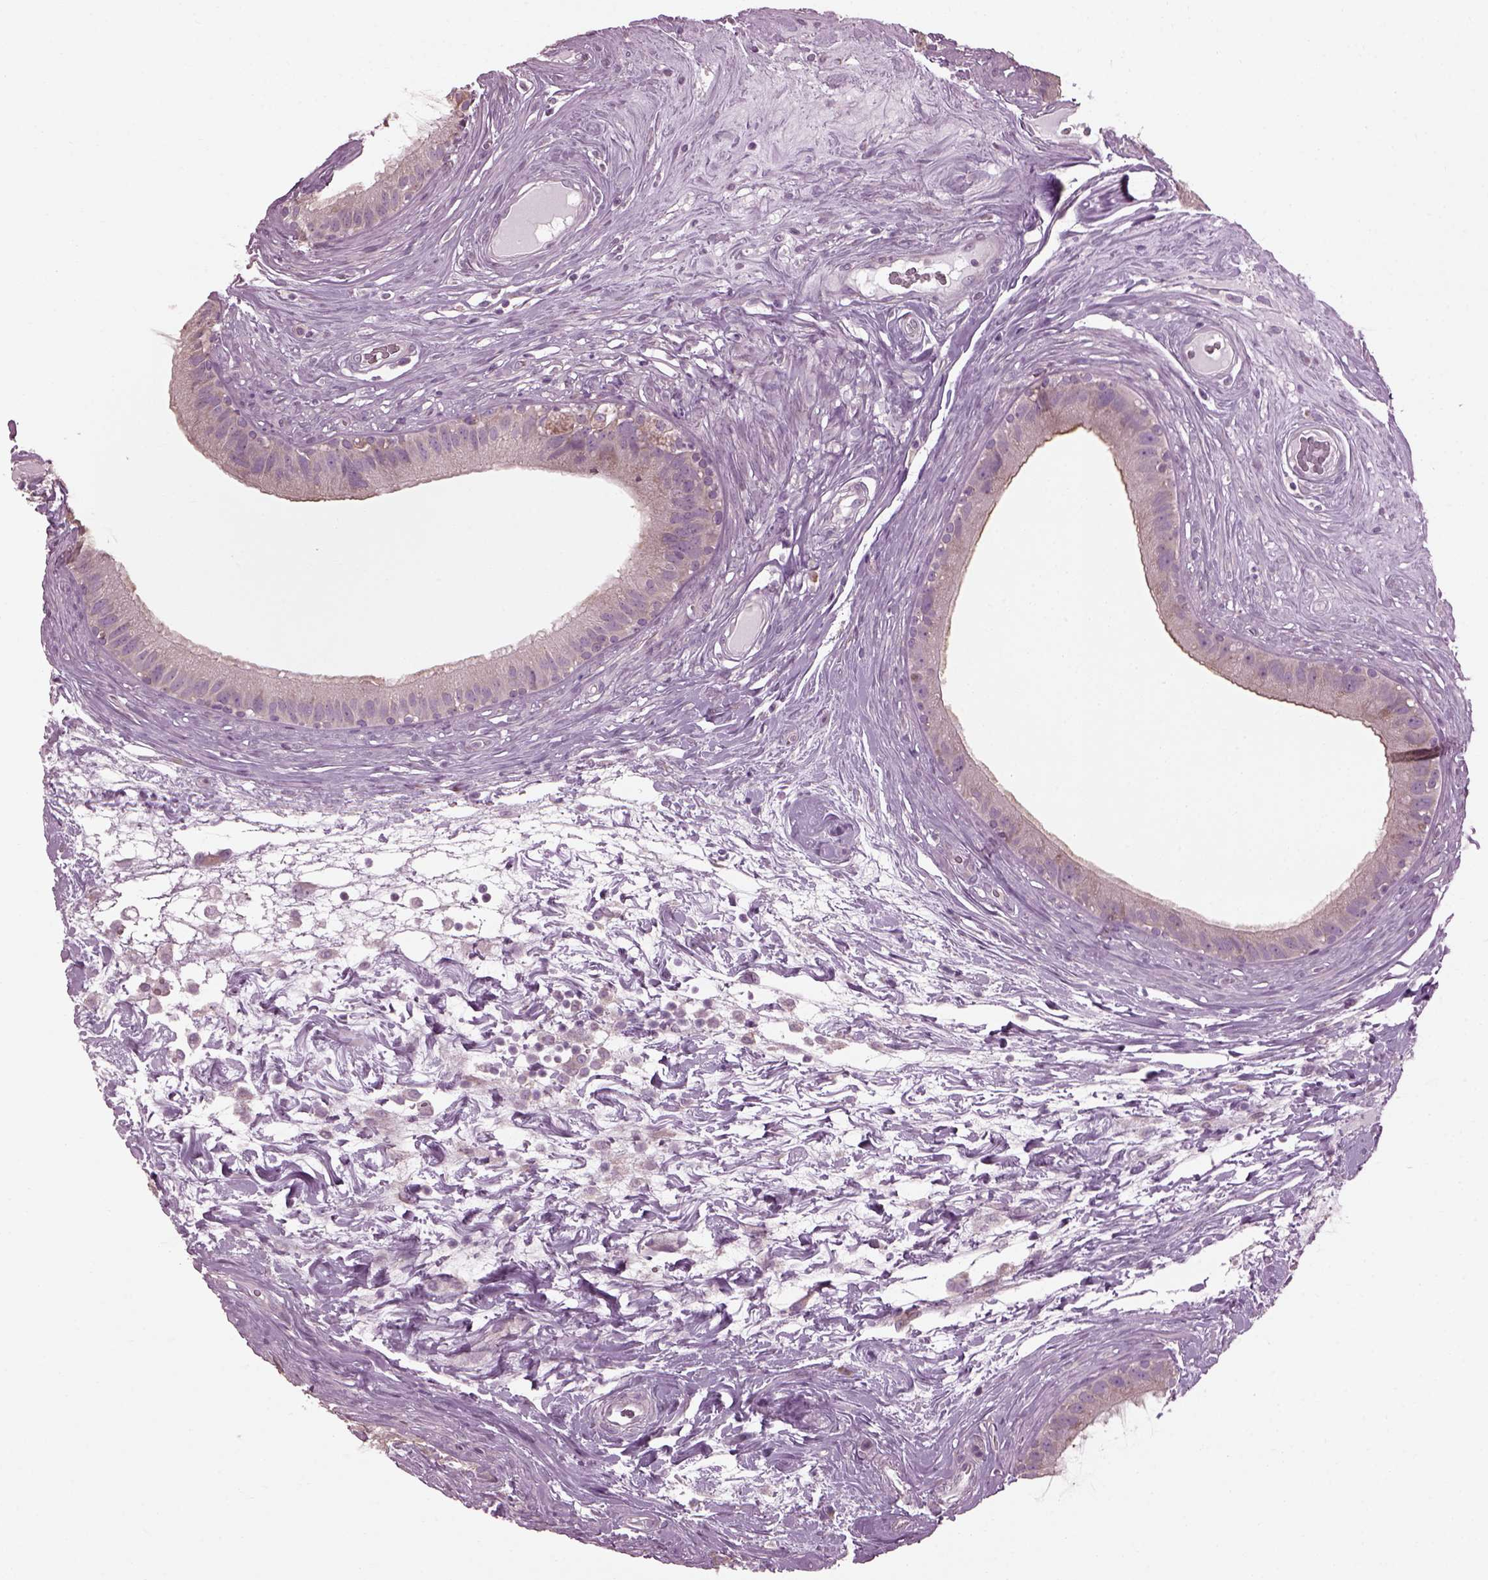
{"staining": {"intensity": "negative", "quantity": "none", "location": "none"}, "tissue": "epididymis", "cell_type": "Glandular cells", "image_type": "normal", "snomed": [{"axis": "morphology", "description": "Normal tissue, NOS"}, {"axis": "topography", "description": "Epididymis"}], "caption": "Glandular cells are negative for brown protein staining in benign epididymis. The staining was performed using DAB to visualize the protein expression in brown, while the nuclei were stained in blue with hematoxylin (Magnification: 20x).", "gene": "CABP5", "patient": {"sex": "male", "age": 59}}